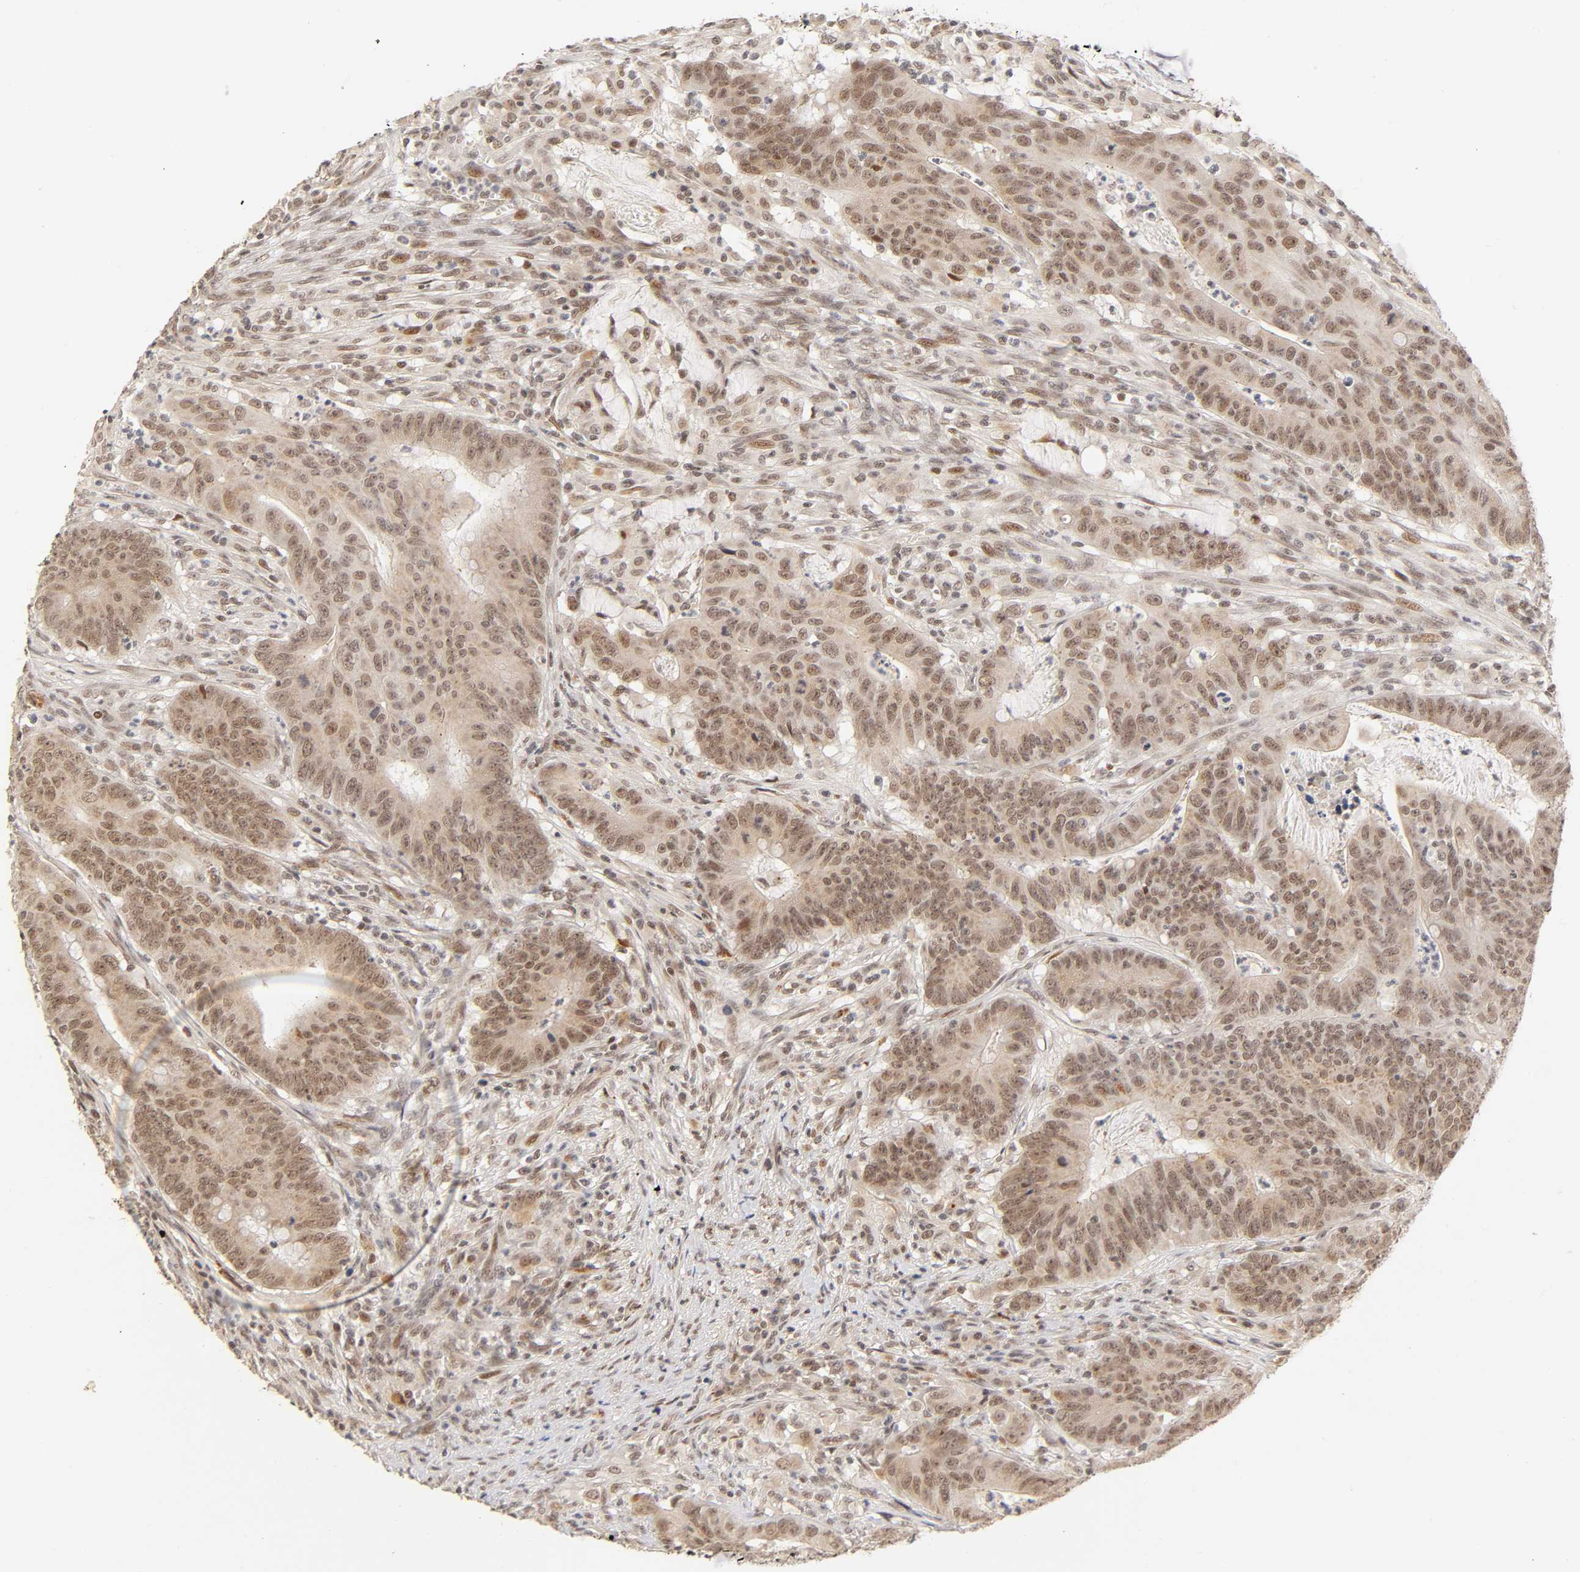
{"staining": {"intensity": "weak", "quantity": "25%-75%", "location": "cytoplasmic/membranous,nuclear"}, "tissue": "colorectal cancer", "cell_type": "Tumor cells", "image_type": "cancer", "snomed": [{"axis": "morphology", "description": "Adenocarcinoma, NOS"}, {"axis": "topography", "description": "Colon"}], "caption": "The histopathology image reveals staining of adenocarcinoma (colorectal), revealing weak cytoplasmic/membranous and nuclear protein staining (brown color) within tumor cells.", "gene": "TAF10", "patient": {"sex": "male", "age": 45}}